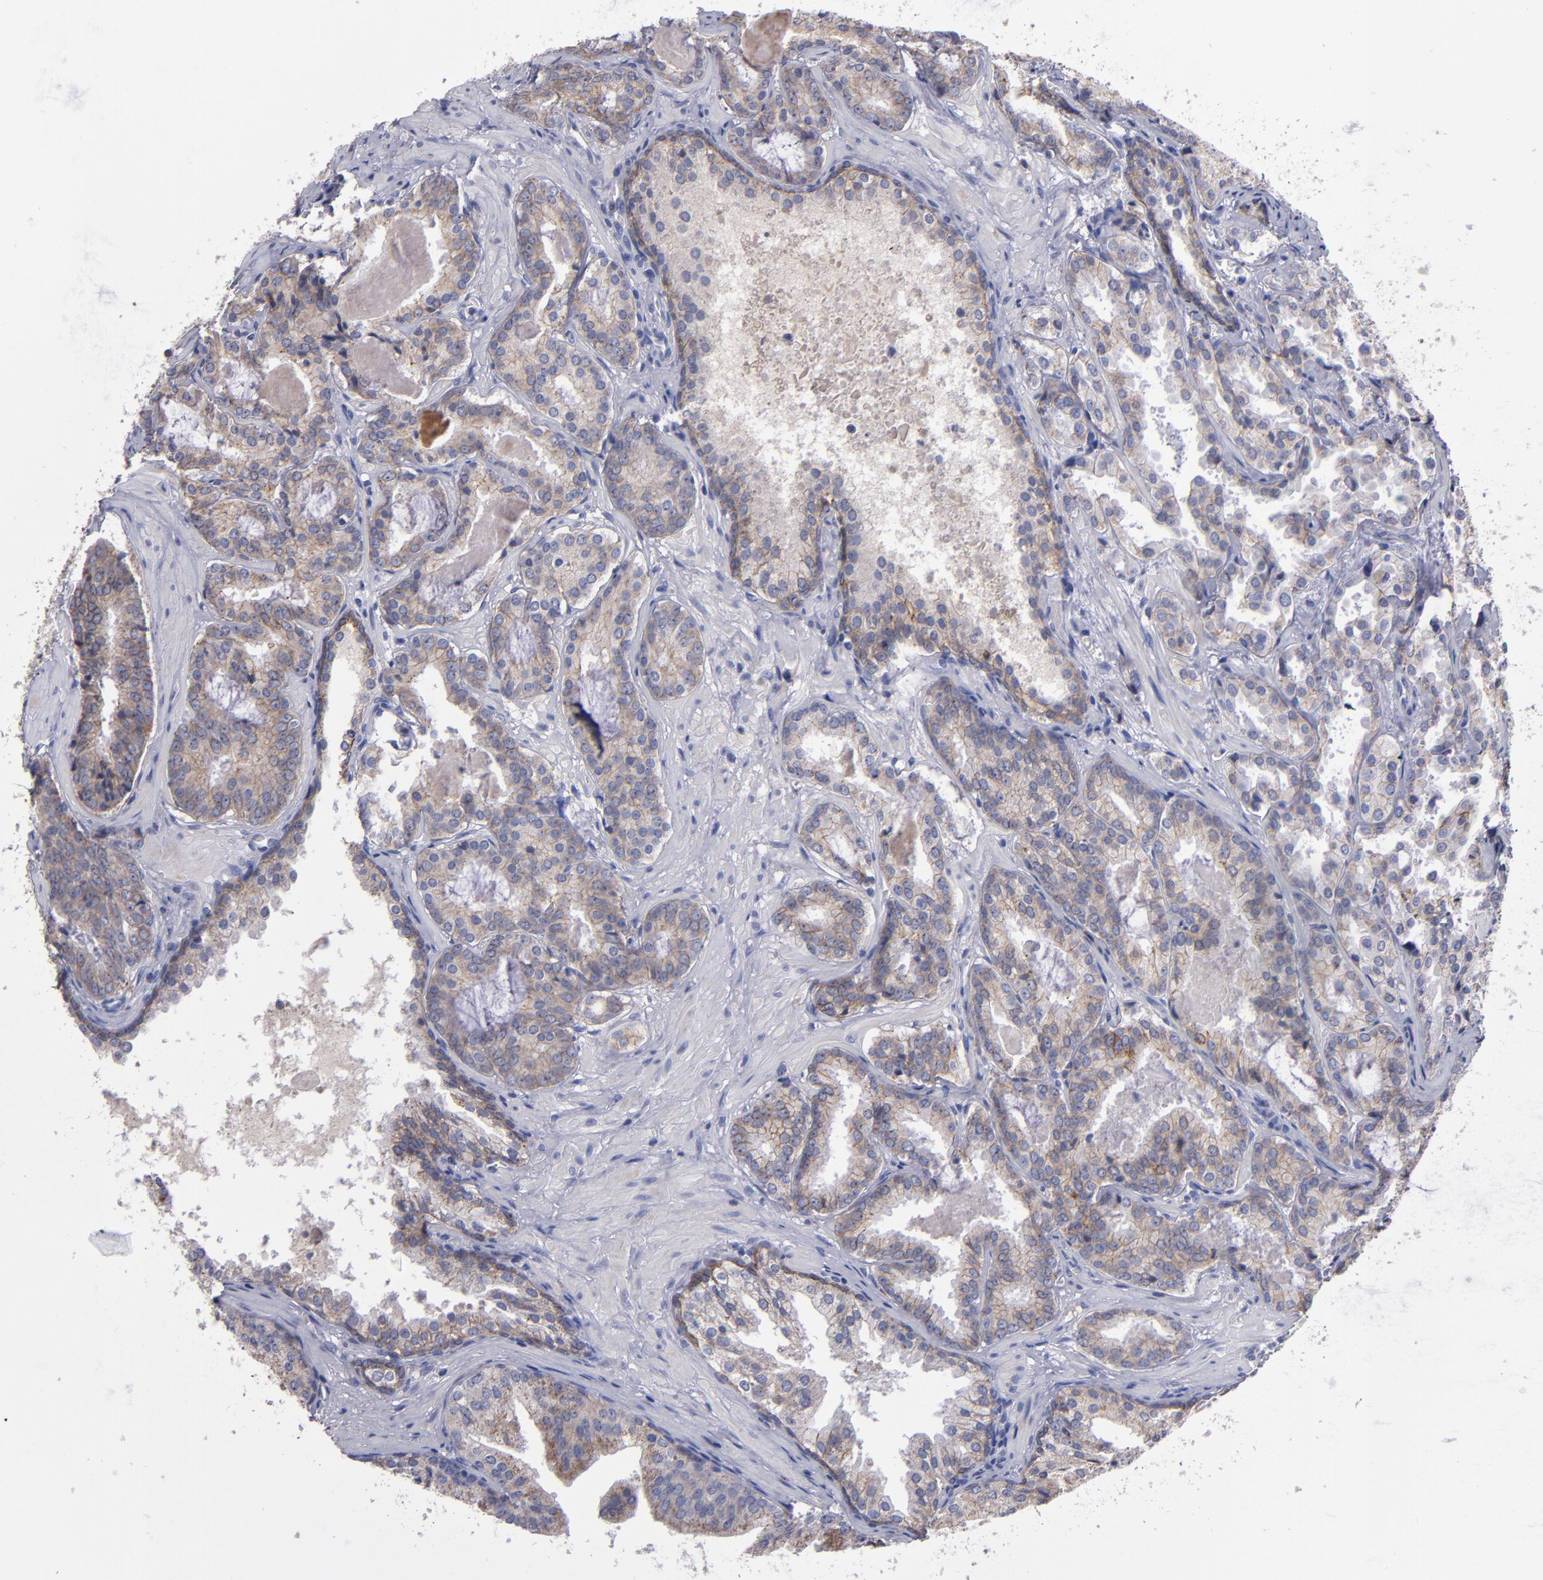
{"staining": {"intensity": "moderate", "quantity": "<25%", "location": "cytoplasmic/membranous"}, "tissue": "prostate cancer", "cell_type": "Tumor cells", "image_type": "cancer", "snomed": [{"axis": "morphology", "description": "Adenocarcinoma, Medium grade"}, {"axis": "topography", "description": "Prostate"}], "caption": "Immunohistochemical staining of prostate medium-grade adenocarcinoma demonstrates low levels of moderate cytoplasmic/membranous protein staining in about <25% of tumor cells.", "gene": "CDH3", "patient": {"sex": "male", "age": 64}}